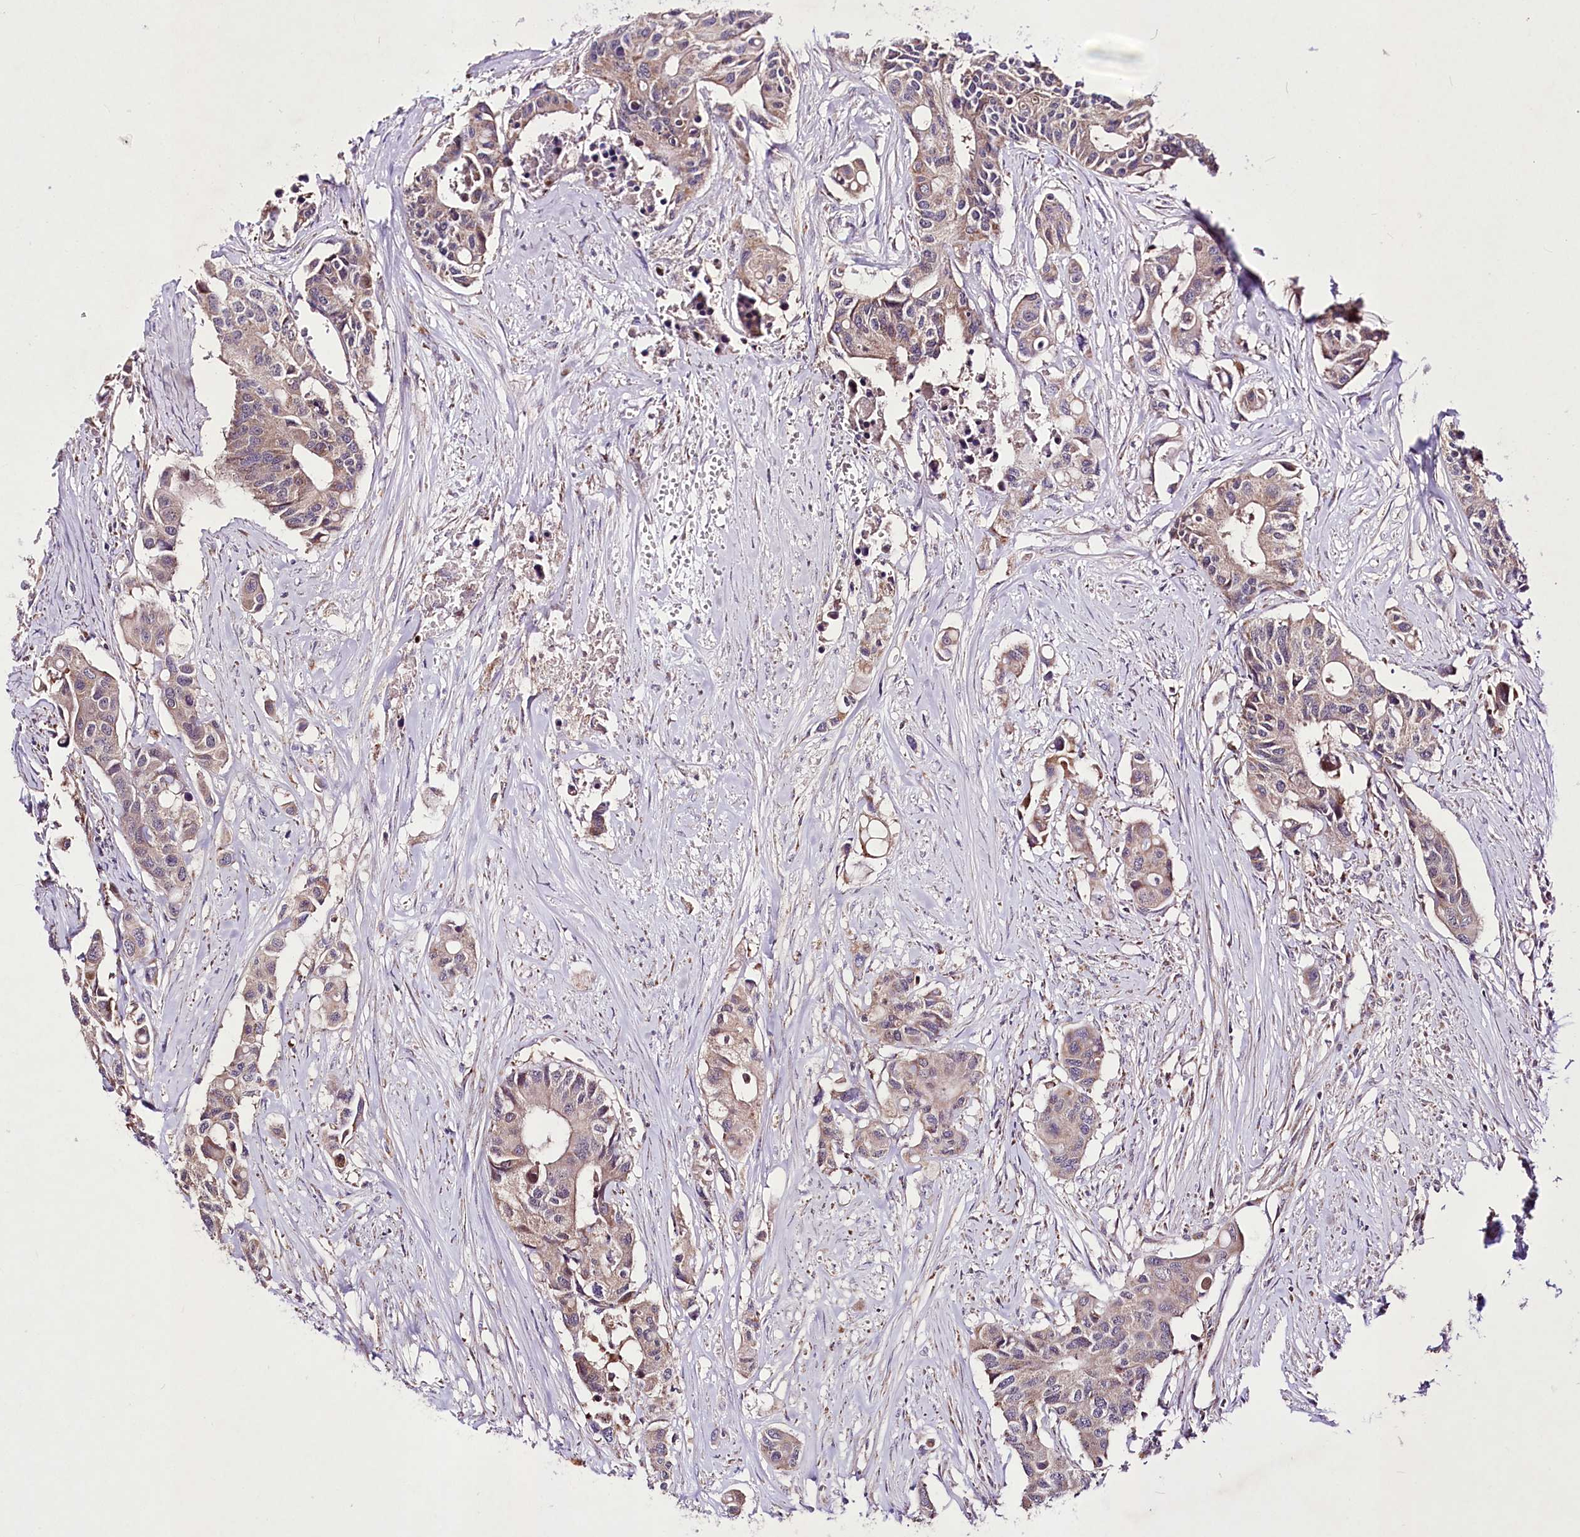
{"staining": {"intensity": "weak", "quantity": "25%-75%", "location": "cytoplasmic/membranous"}, "tissue": "colorectal cancer", "cell_type": "Tumor cells", "image_type": "cancer", "snomed": [{"axis": "morphology", "description": "Adenocarcinoma, NOS"}, {"axis": "topography", "description": "Colon"}], "caption": "The micrograph demonstrates staining of adenocarcinoma (colorectal), revealing weak cytoplasmic/membranous protein positivity (brown color) within tumor cells. (DAB (3,3'-diaminobenzidine) IHC with brightfield microscopy, high magnification).", "gene": "ATE1", "patient": {"sex": "male", "age": 77}}